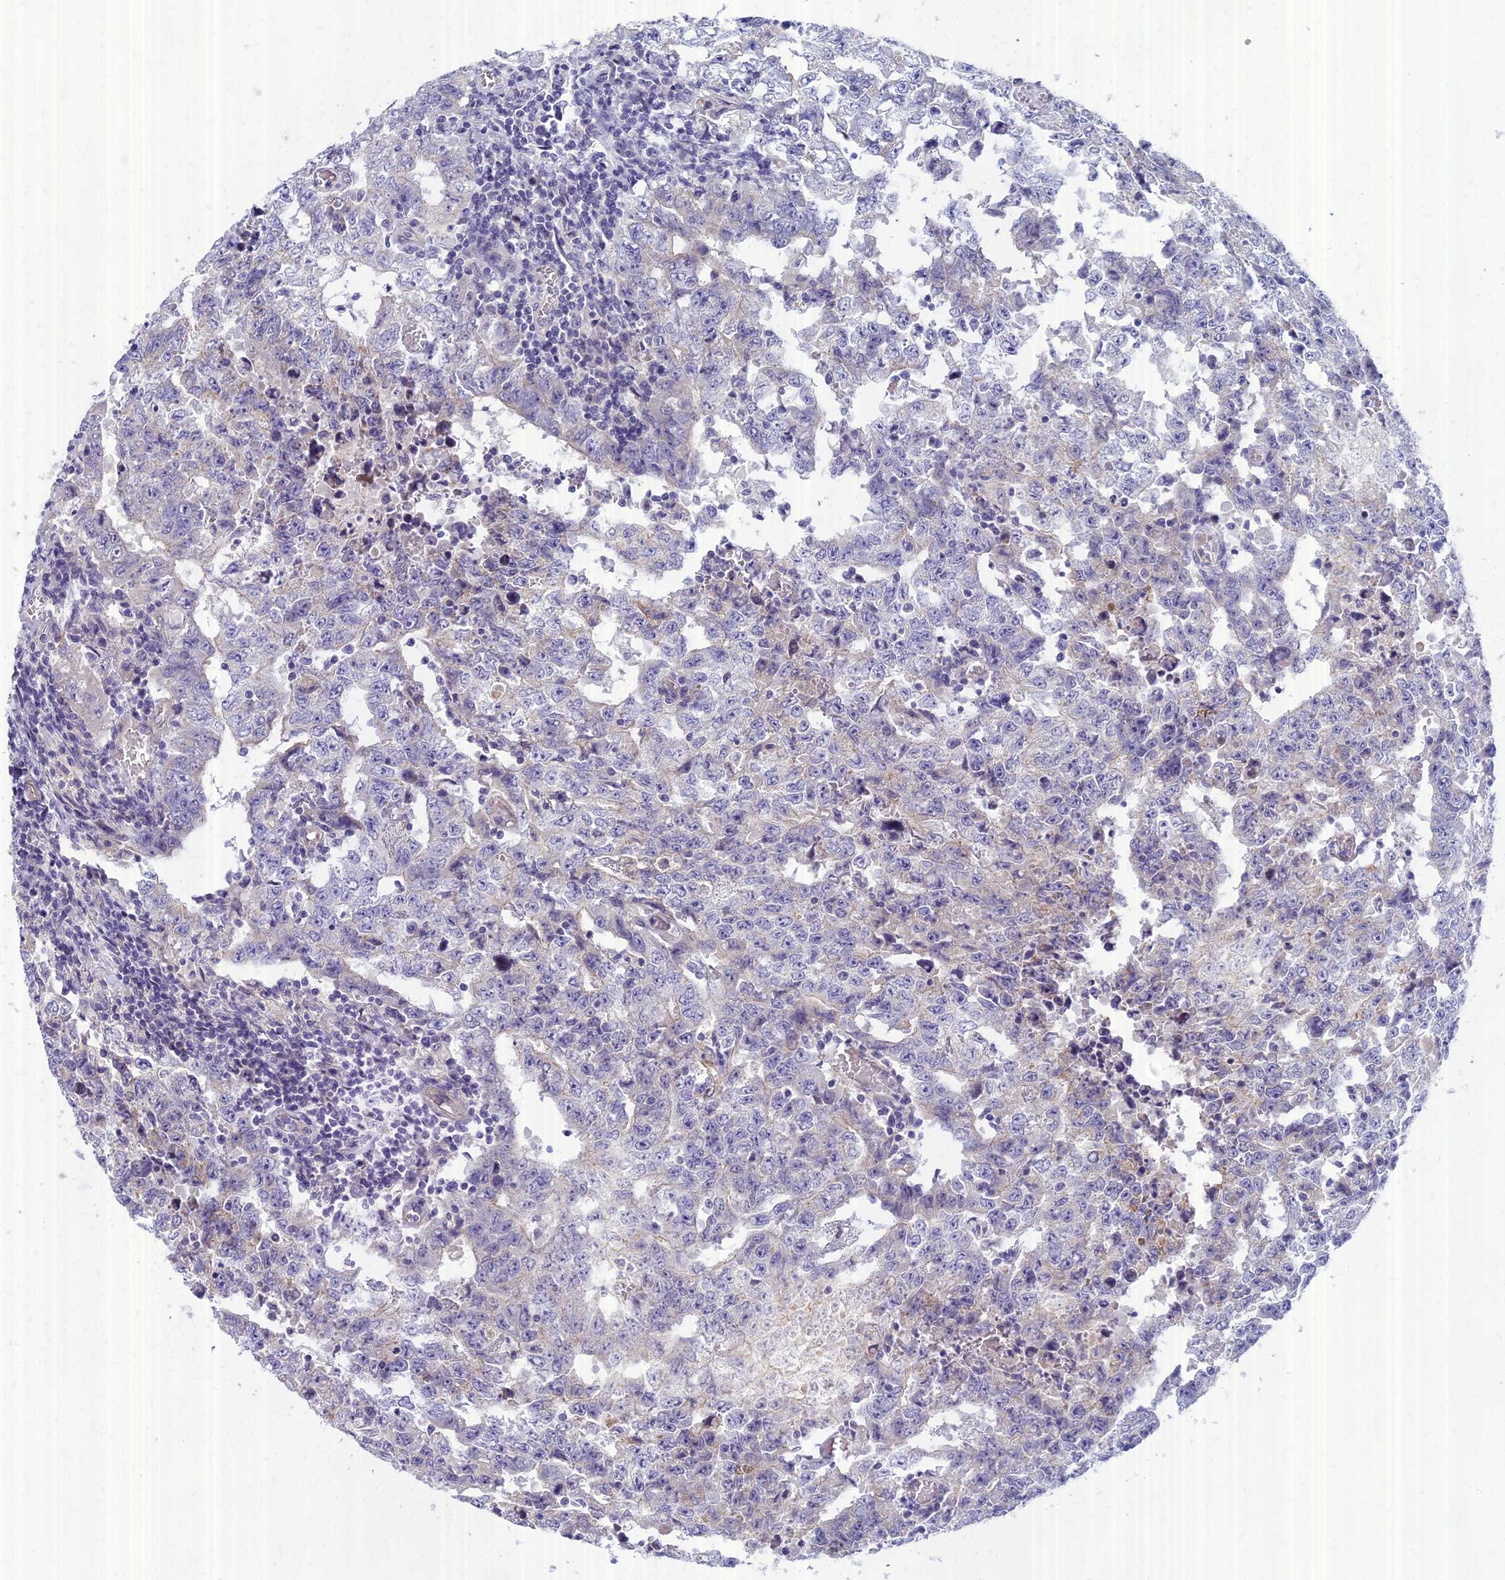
{"staining": {"intensity": "negative", "quantity": "none", "location": "none"}, "tissue": "testis cancer", "cell_type": "Tumor cells", "image_type": "cancer", "snomed": [{"axis": "morphology", "description": "Carcinoma, Embryonal, NOS"}, {"axis": "topography", "description": "Testis"}], "caption": "Testis embryonal carcinoma was stained to show a protein in brown. There is no significant expression in tumor cells.", "gene": "AP4E1", "patient": {"sex": "male", "age": 26}}